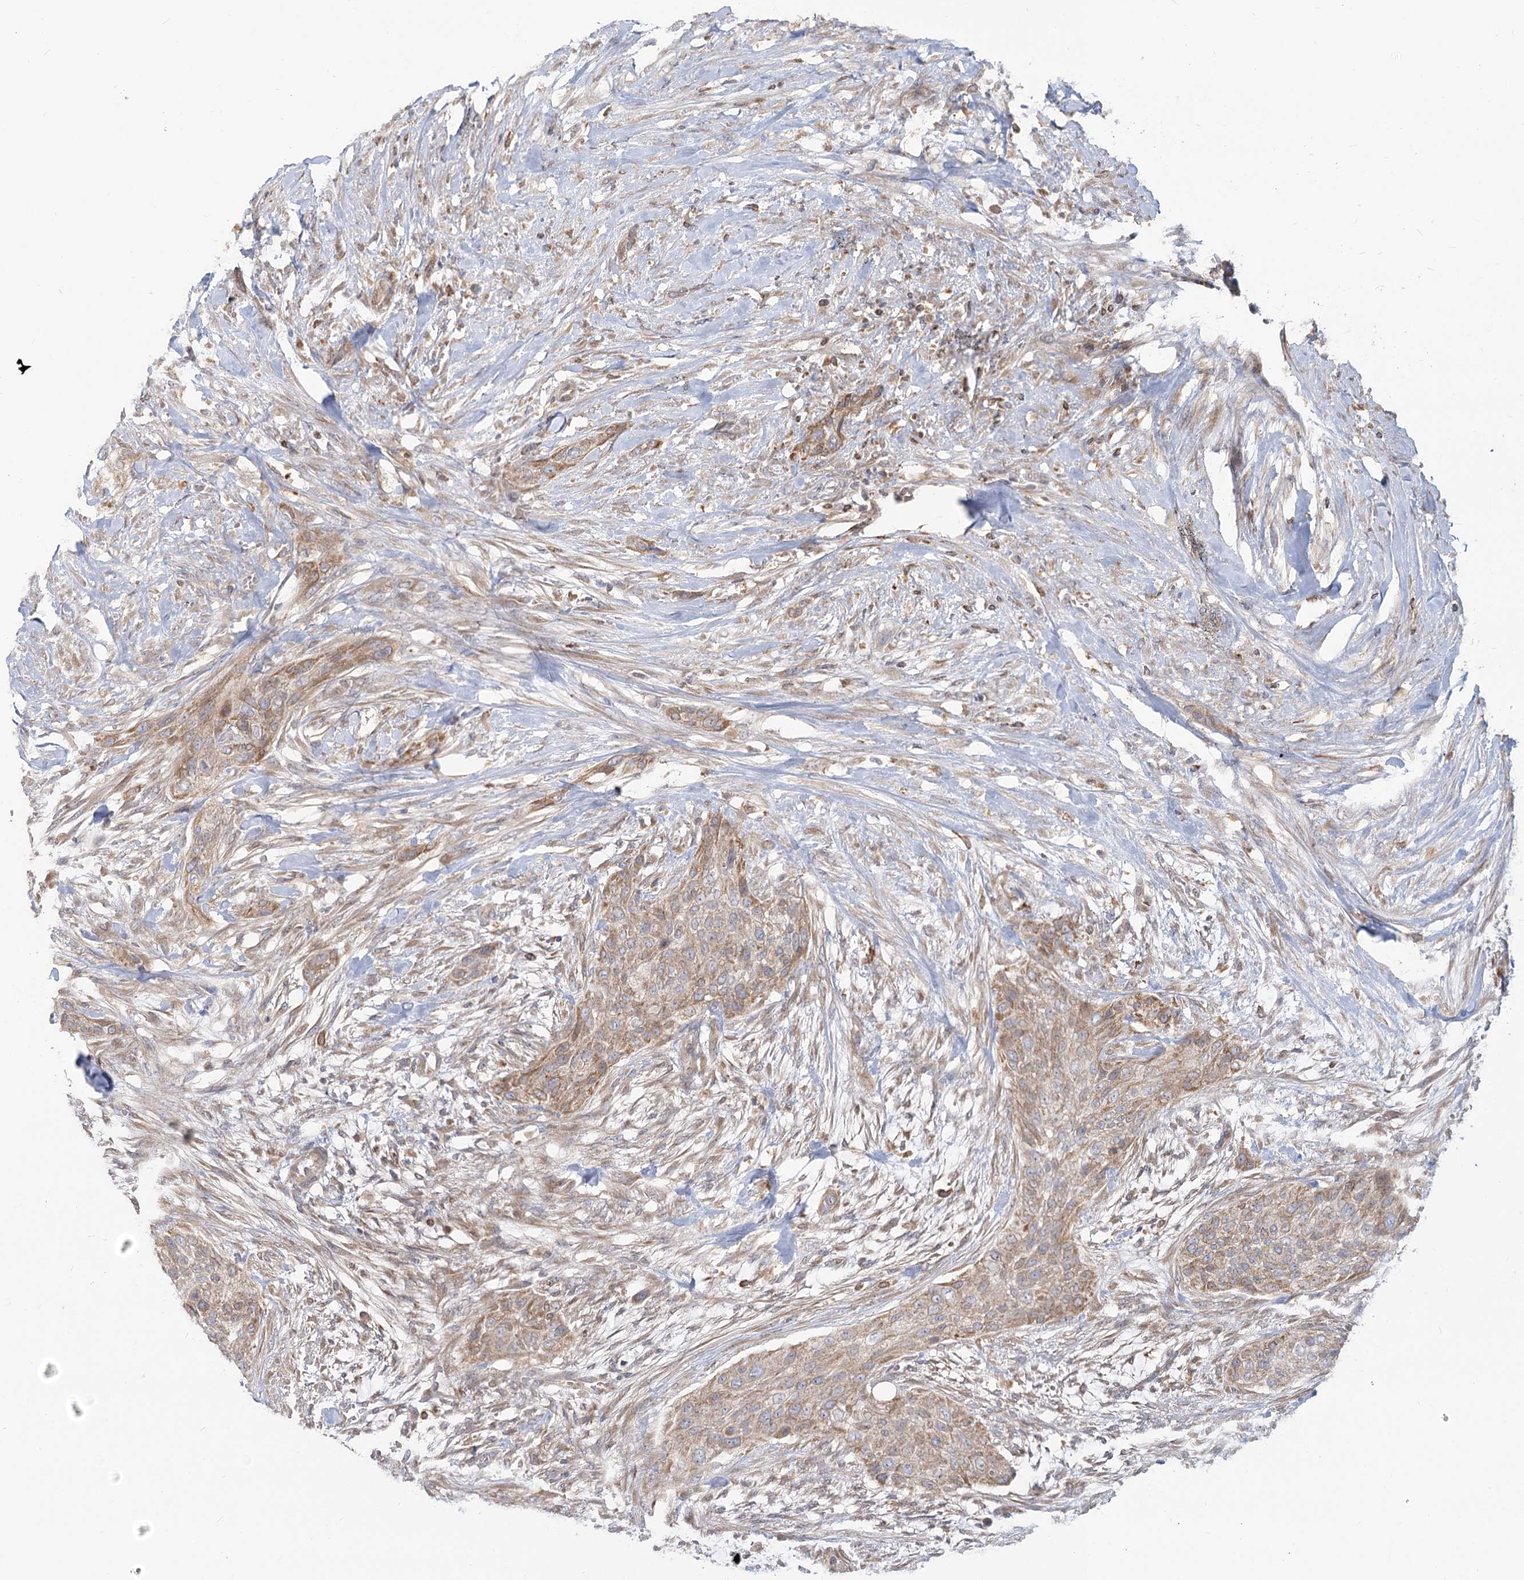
{"staining": {"intensity": "moderate", "quantity": ">75%", "location": "cytoplasmic/membranous"}, "tissue": "urothelial cancer", "cell_type": "Tumor cells", "image_type": "cancer", "snomed": [{"axis": "morphology", "description": "Urothelial carcinoma, High grade"}, {"axis": "topography", "description": "Urinary bladder"}], "caption": "Tumor cells exhibit moderate cytoplasmic/membranous positivity in approximately >75% of cells in high-grade urothelial carcinoma.", "gene": "MTMR3", "patient": {"sex": "male", "age": 35}}